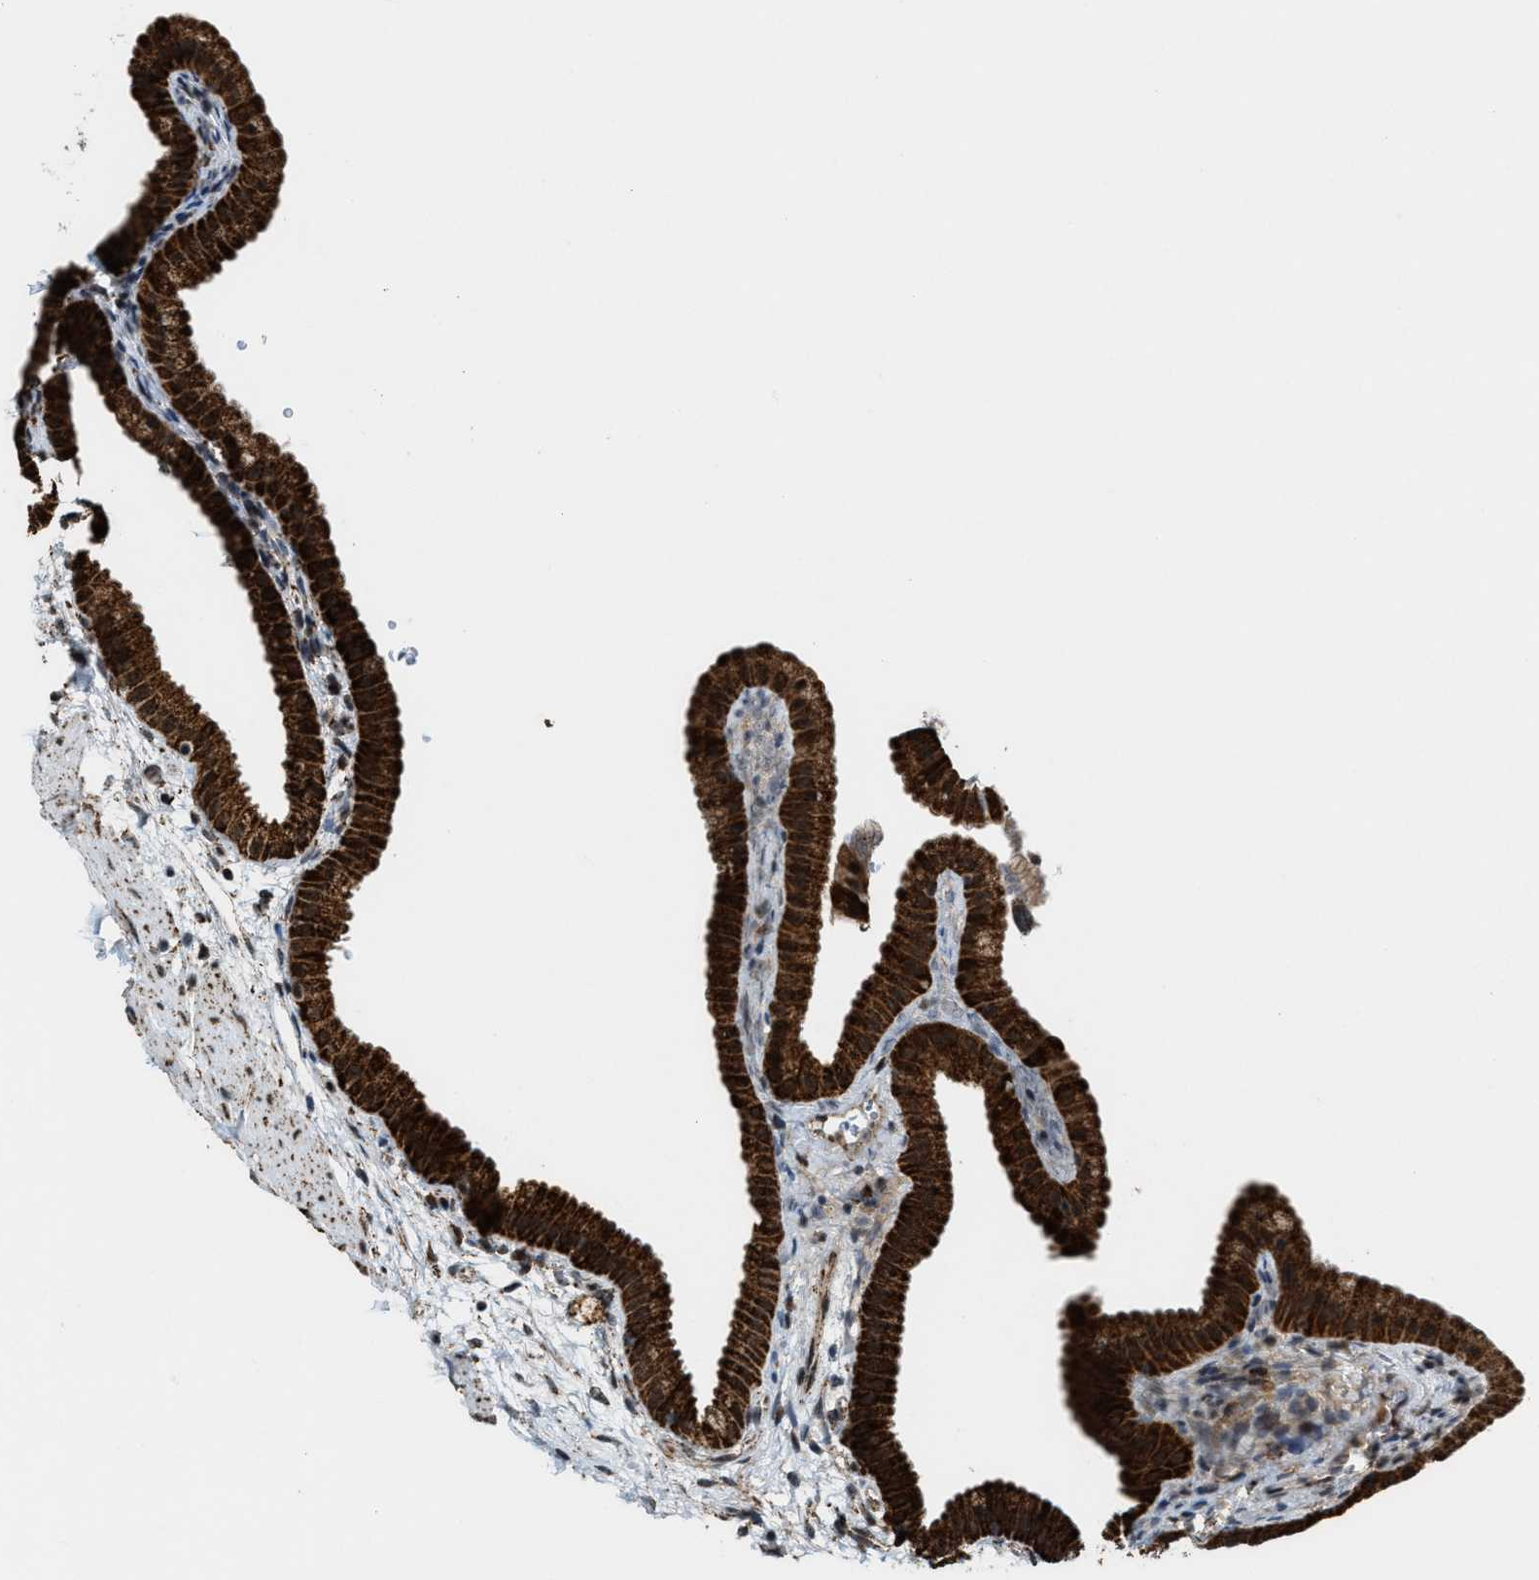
{"staining": {"intensity": "strong", "quantity": ">75%", "location": "cytoplasmic/membranous"}, "tissue": "gallbladder", "cell_type": "Glandular cells", "image_type": "normal", "snomed": [{"axis": "morphology", "description": "Normal tissue, NOS"}, {"axis": "topography", "description": "Gallbladder"}], "caption": "Immunohistochemistry (IHC) of unremarkable gallbladder shows high levels of strong cytoplasmic/membranous positivity in about >75% of glandular cells. The protein of interest is stained brown, and the nuclei are stained in blue (DAB IHC with brightfield microscopy, high magnification).", "gene": "HIBADH", "patient": {"sex": "female", "age": 64}}